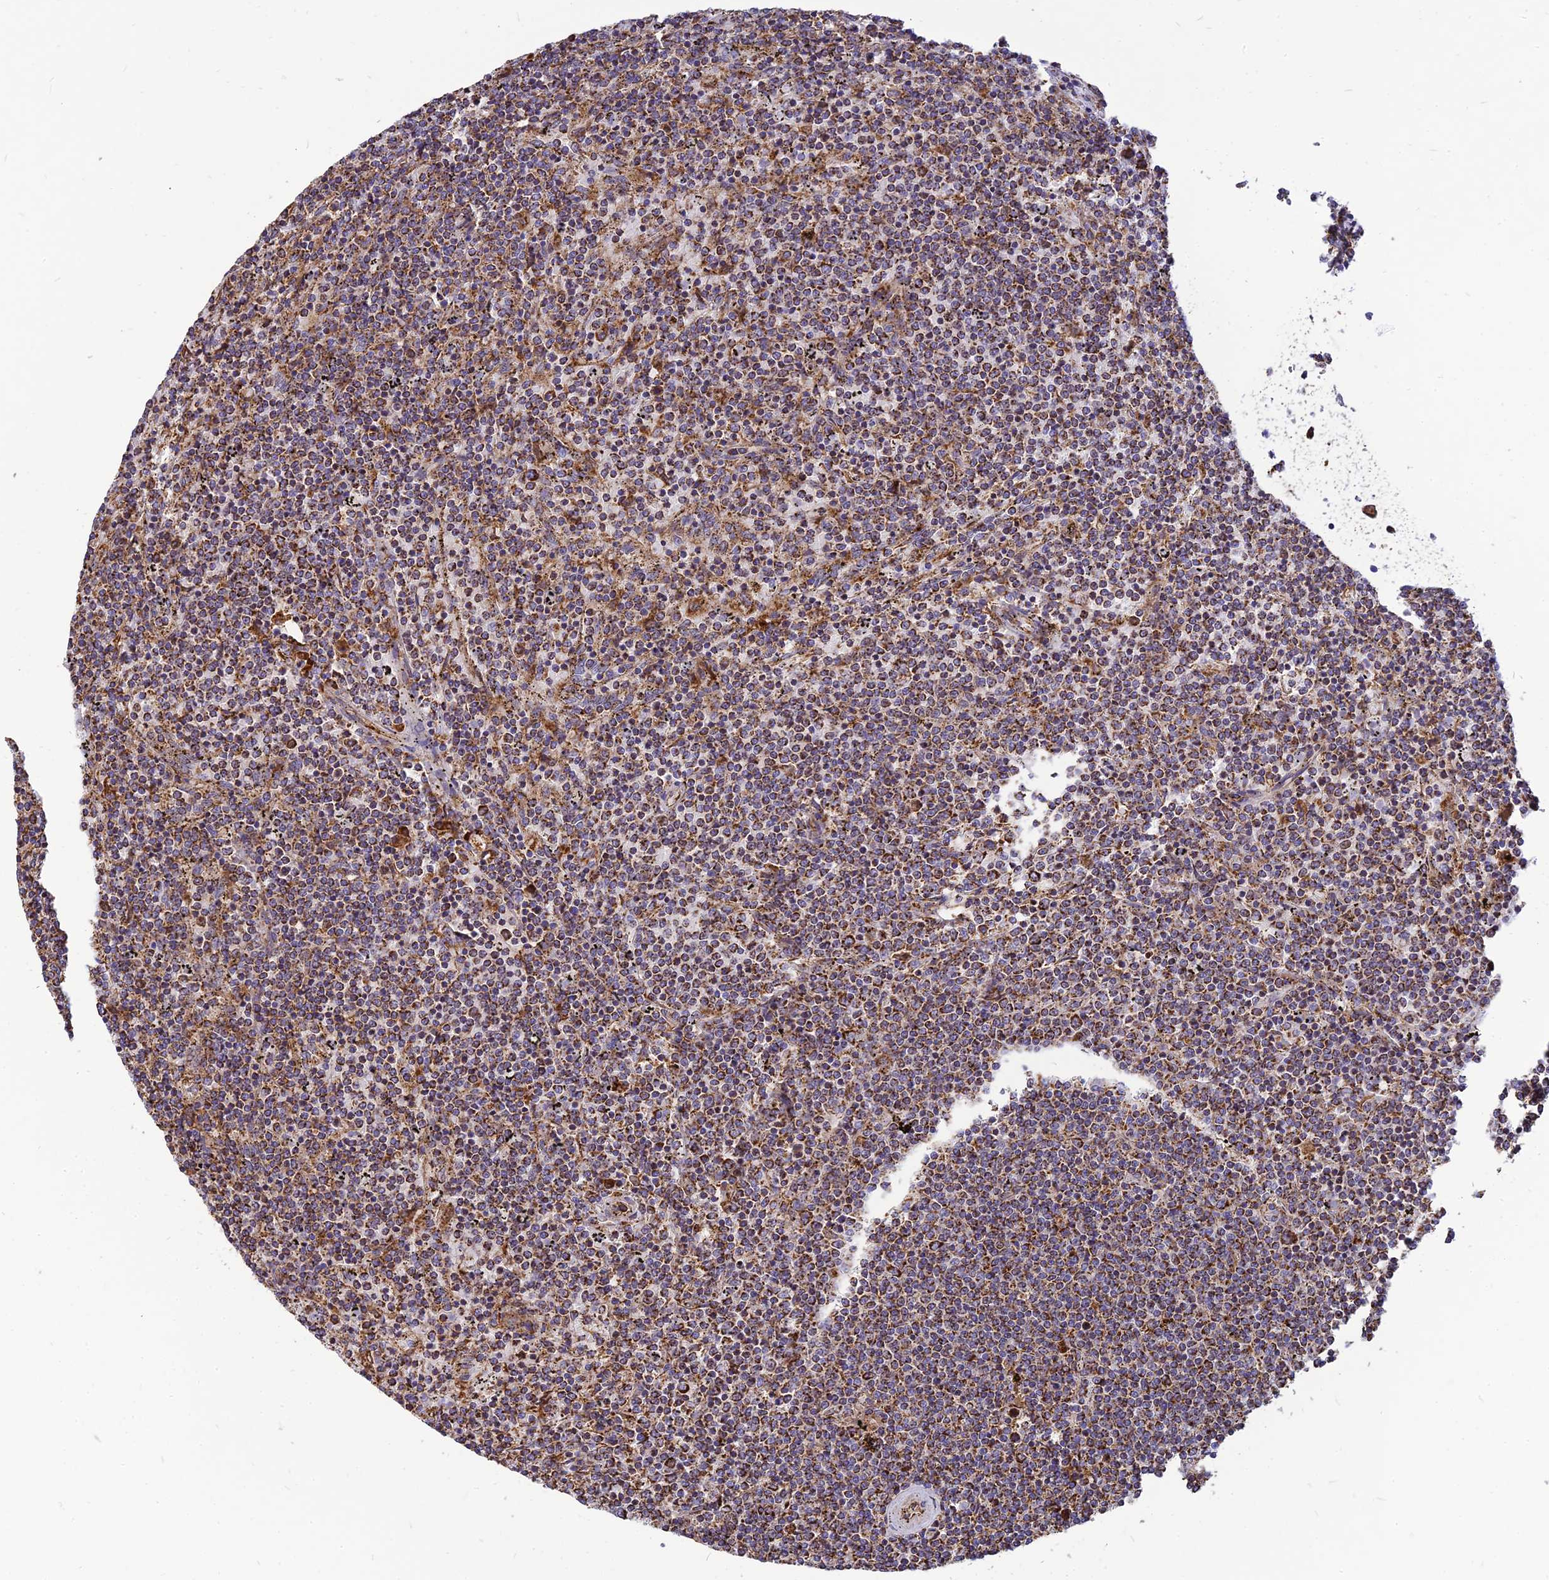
{"staining": {"intensity": "strong", "quantity": ">75%", "location": "cytoplasmic/membranous"}, "tissue": "lymphoma", "cell_type": "Tumor cells", "image_type": "cancer", "snomed": [{"axis": "morphology", "description": "Malignant lymphoma, non-Hodgkin's type, Low grade"}, {"axis": "topography", "description": "Spleen"}], "caption": "Human lymphoma stained for a protein (brown) demonstrates strong cytoplasmic/membranous positive expression in approximately >75% of tumor cells.", "gene": "THUMPD2", "patient": {"sex": "female", "age": 50}}